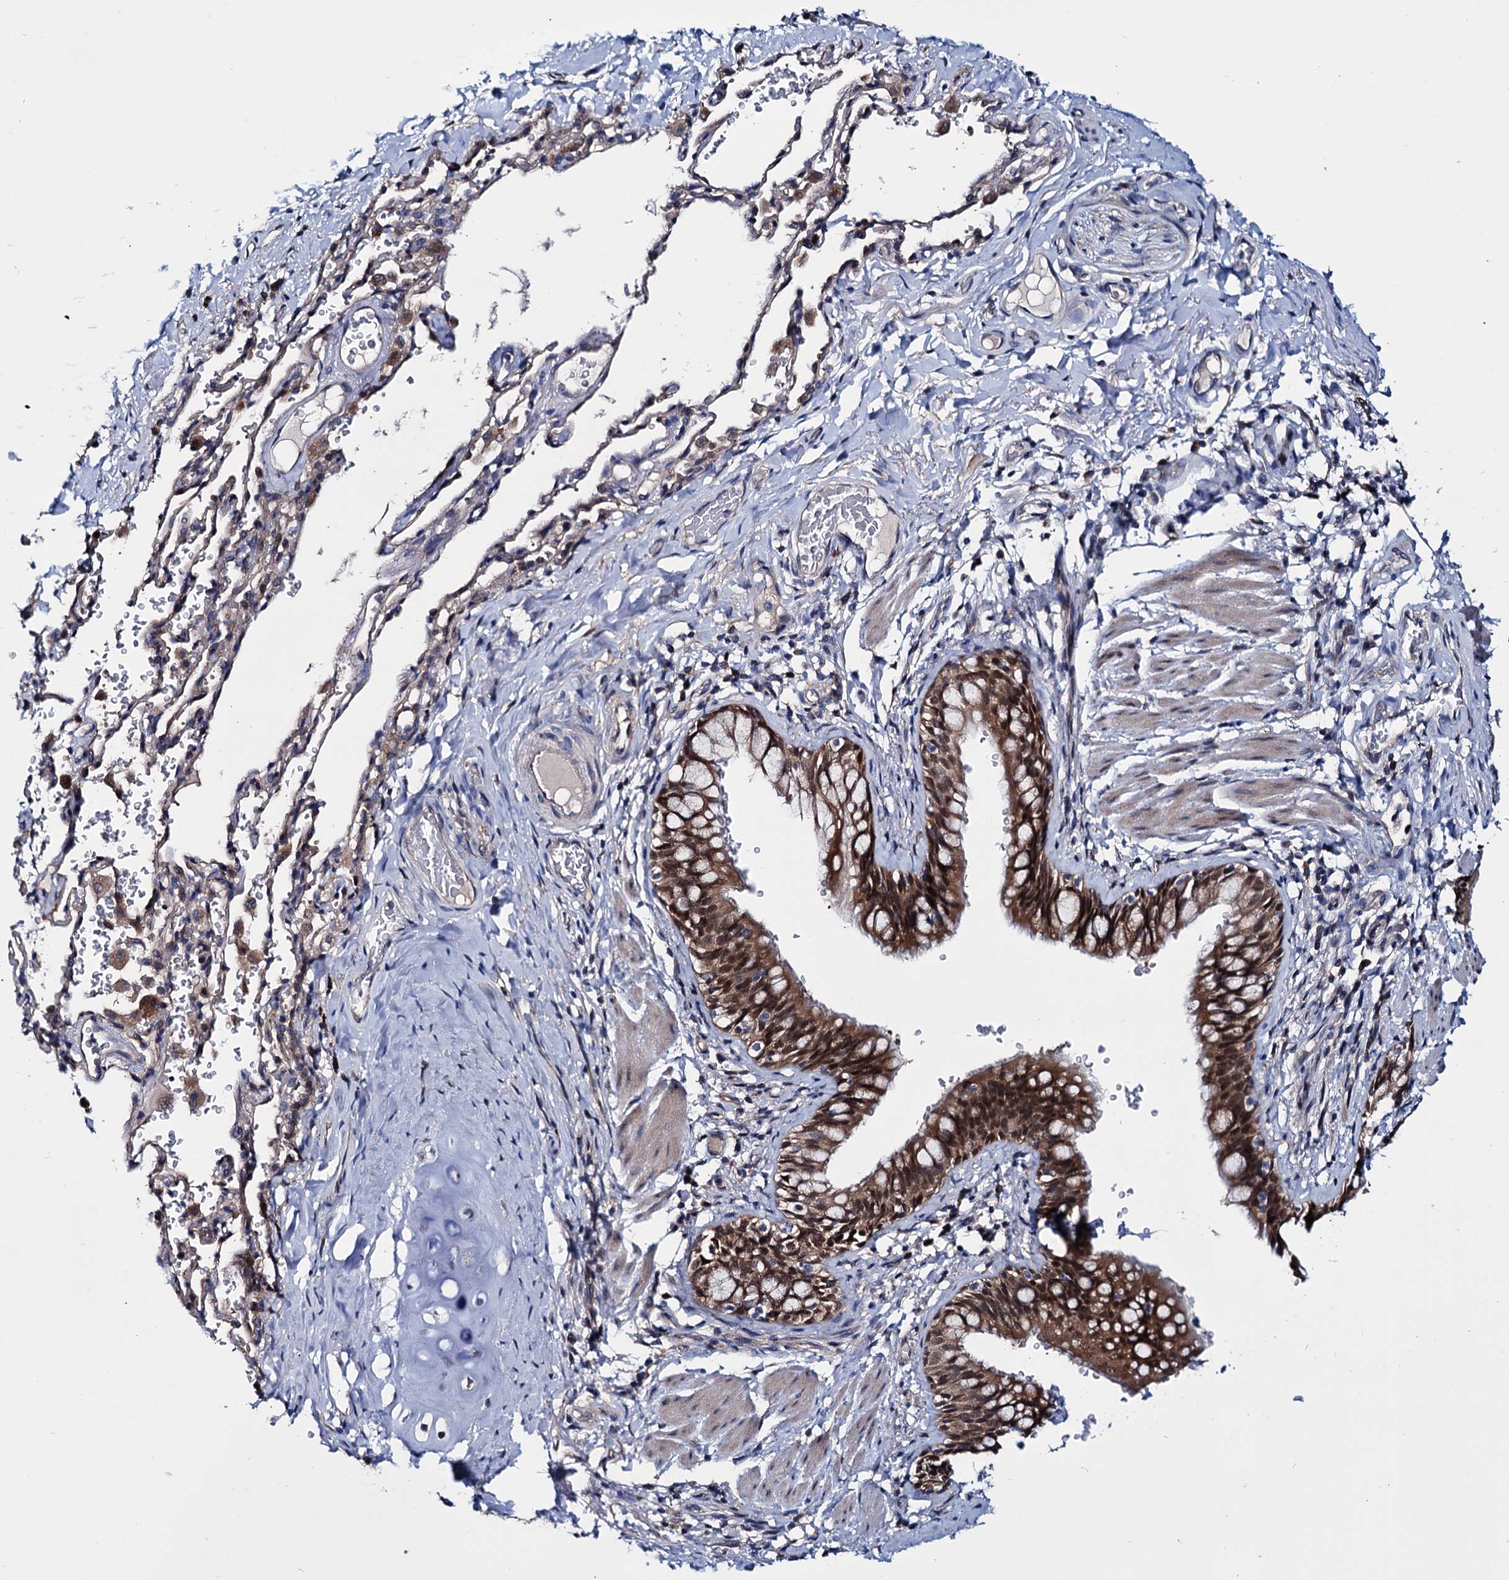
{"staining": {"intensity": "strong", "quantity": ">75%", "location": "cytoplasmic/membranous,nuclear"}, "tissue": "bronchus", "cell_type": "Respiratory epithelial cells", "image_type": "normal", "snomed": [{"axis": "morphology", "description": "Normal tissue, NOS"}, {"axis": "topography", "description": "Cartilage tissue"}, {"axis": "topography", "description": "Bronchus"}], "caption": "The photomicrograph reveals a brown stain indicating the presence of a protein in the cytoplasmic/membranous,nuclear of respiratory epithelial cells in bronchus.", "gene": "EYA4", "patient": {"sex": "female", "age": 36}}